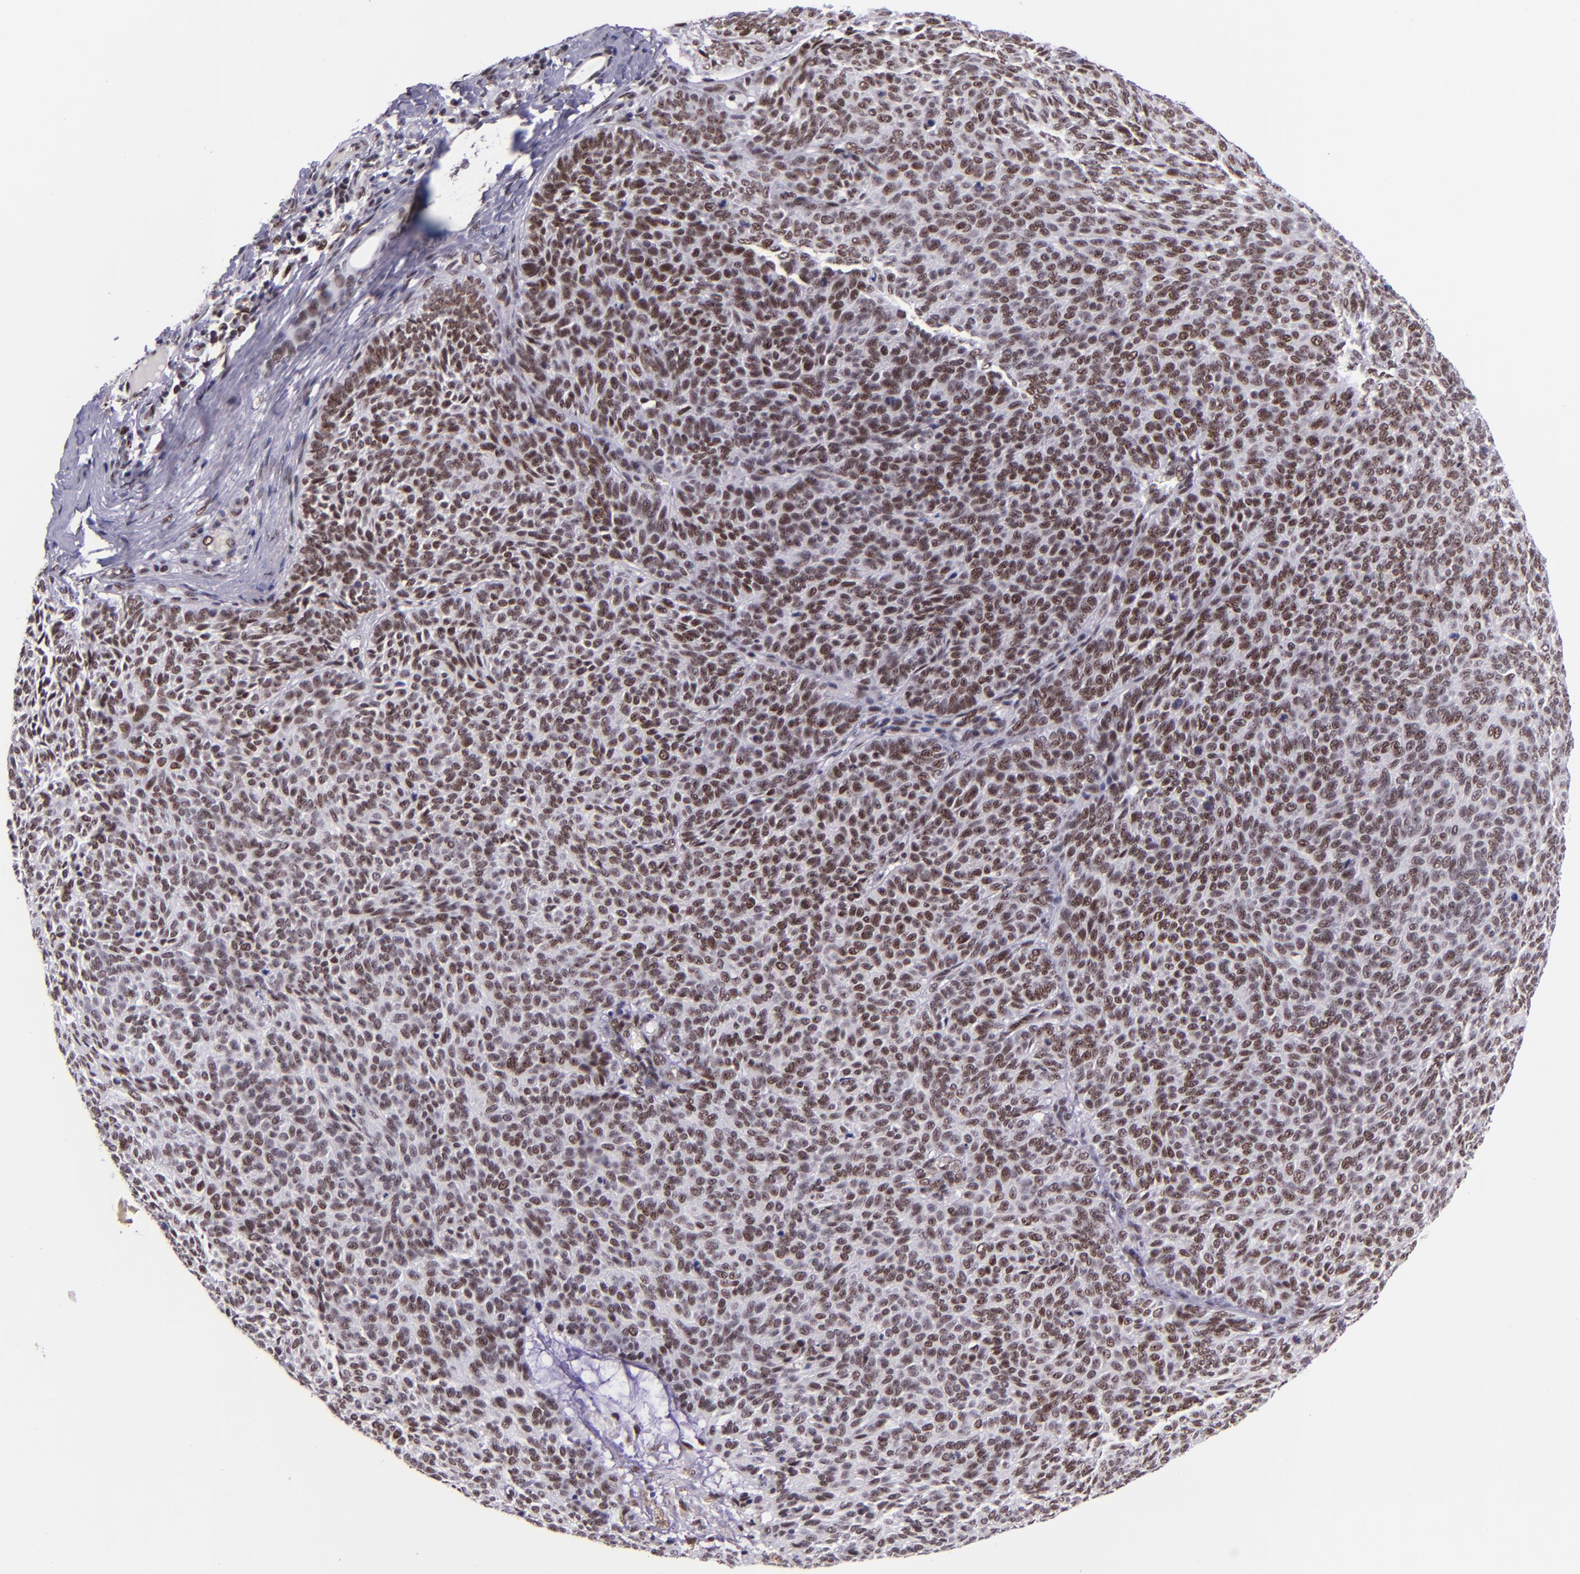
{"staining": {"intensity": "moderate", "quantity": ">75%", "location": "nuclear"}, "tissue": "skin cancer", "cell_type": "Tumor cells", "image_type": "cancer", "snomed": [{"axis": "morphology", "description": "Basal cell carcinoma"}, {"axis": "topography", "description": "Skin"}], "caption": "High-magnification brightfield microscopy of skin basal cell carcinoma stained with DAB (3,3'-diaminobenzidine) (brown) and counterstained with hematoxylin (blue). tumor cells exhibit moderate nuclear expression is present in about>75% of cells.", "gene": "GPKOW", "patient": {"sex": "male", "age": 63}}